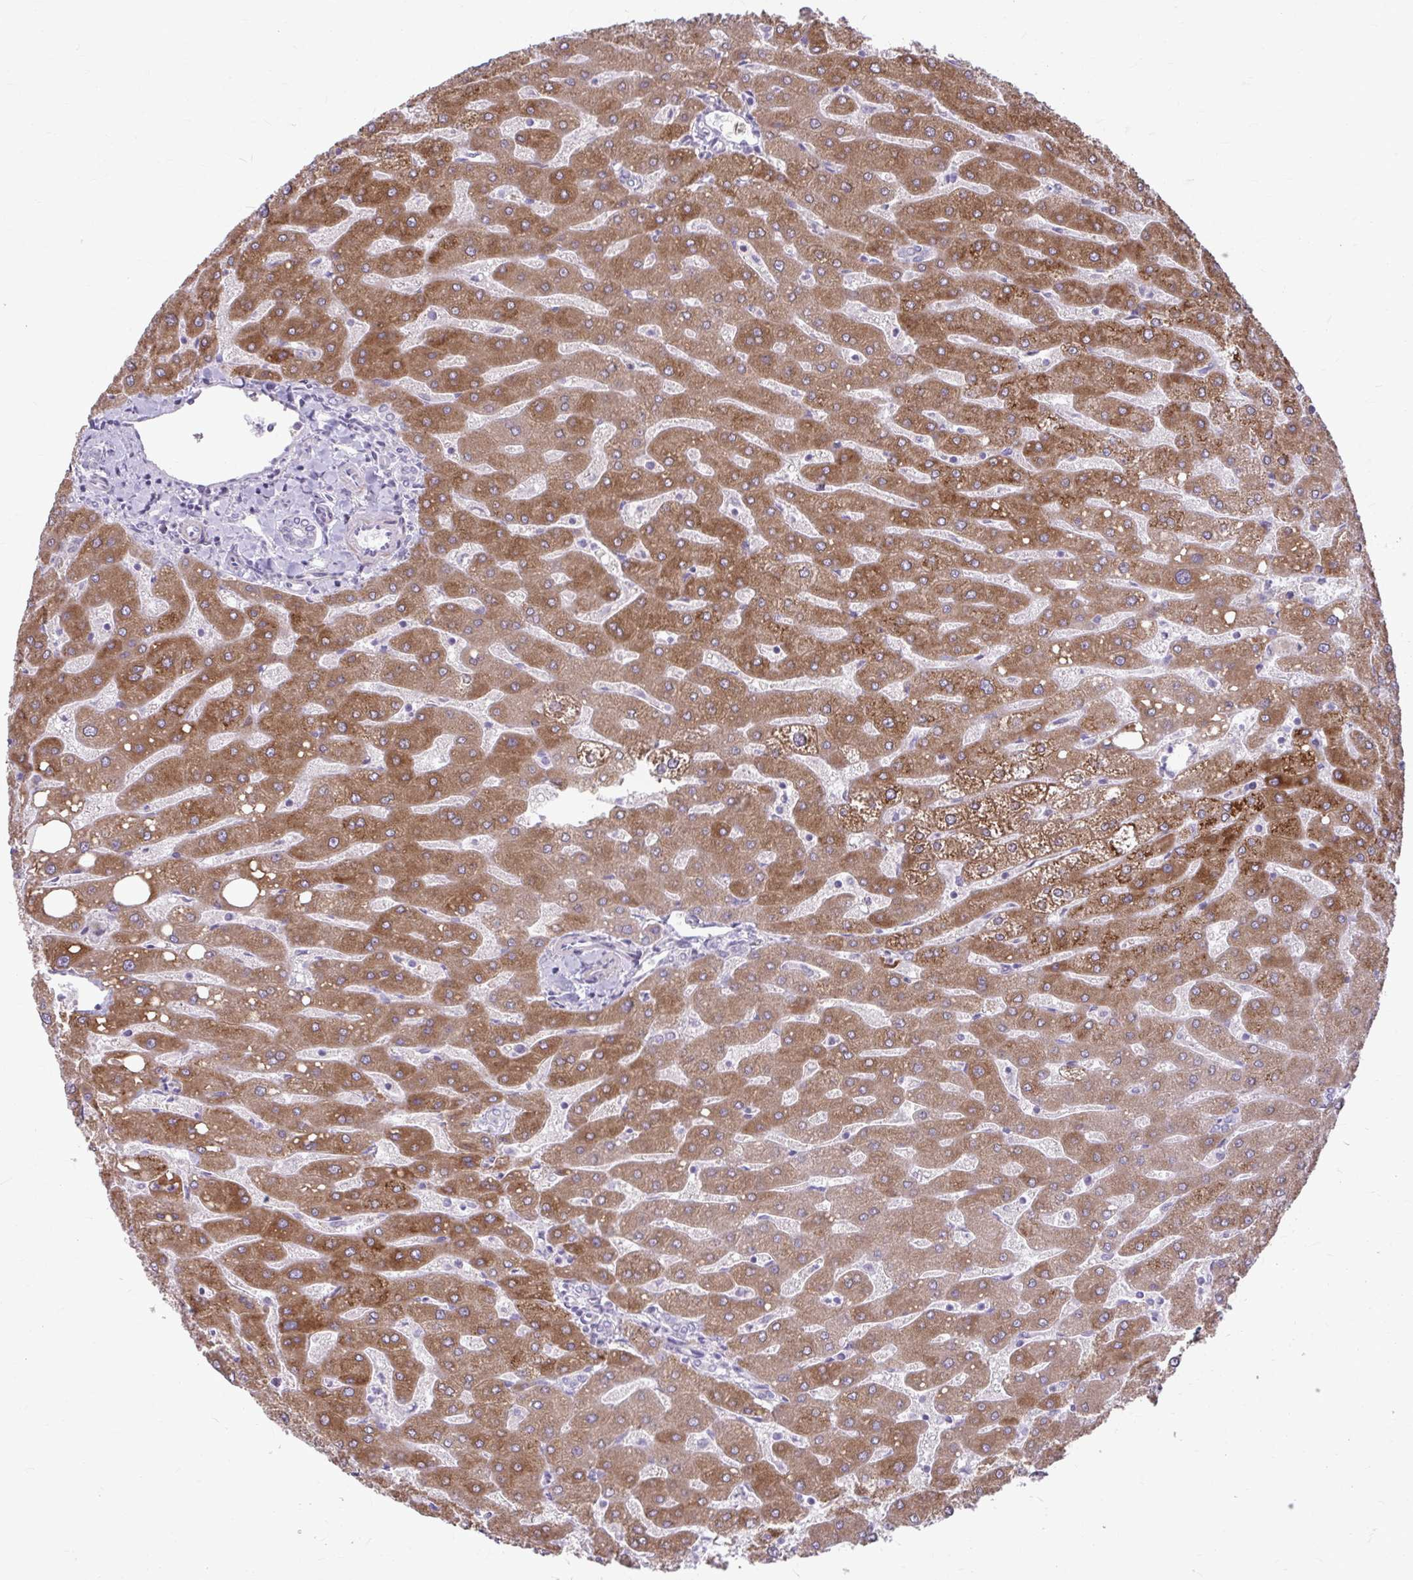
{"staining": {"intensity": "negative", "quantity": "none", "location": "none"}, "tissue": "liver", "cell_type": "Cholangiocytes", "image_type": "normal", "snomed": [{"axis": "morphology", "description": "Normal tissue, NOS"}, {"axis": "topography", "description": "Liver"}], "caption": "Immunohistochemical staining of normal human liver exhibits no significant positivity in cholangiocytes.", "gene": "MSMO1", "patient": {"sex": "male", "age": 67}}